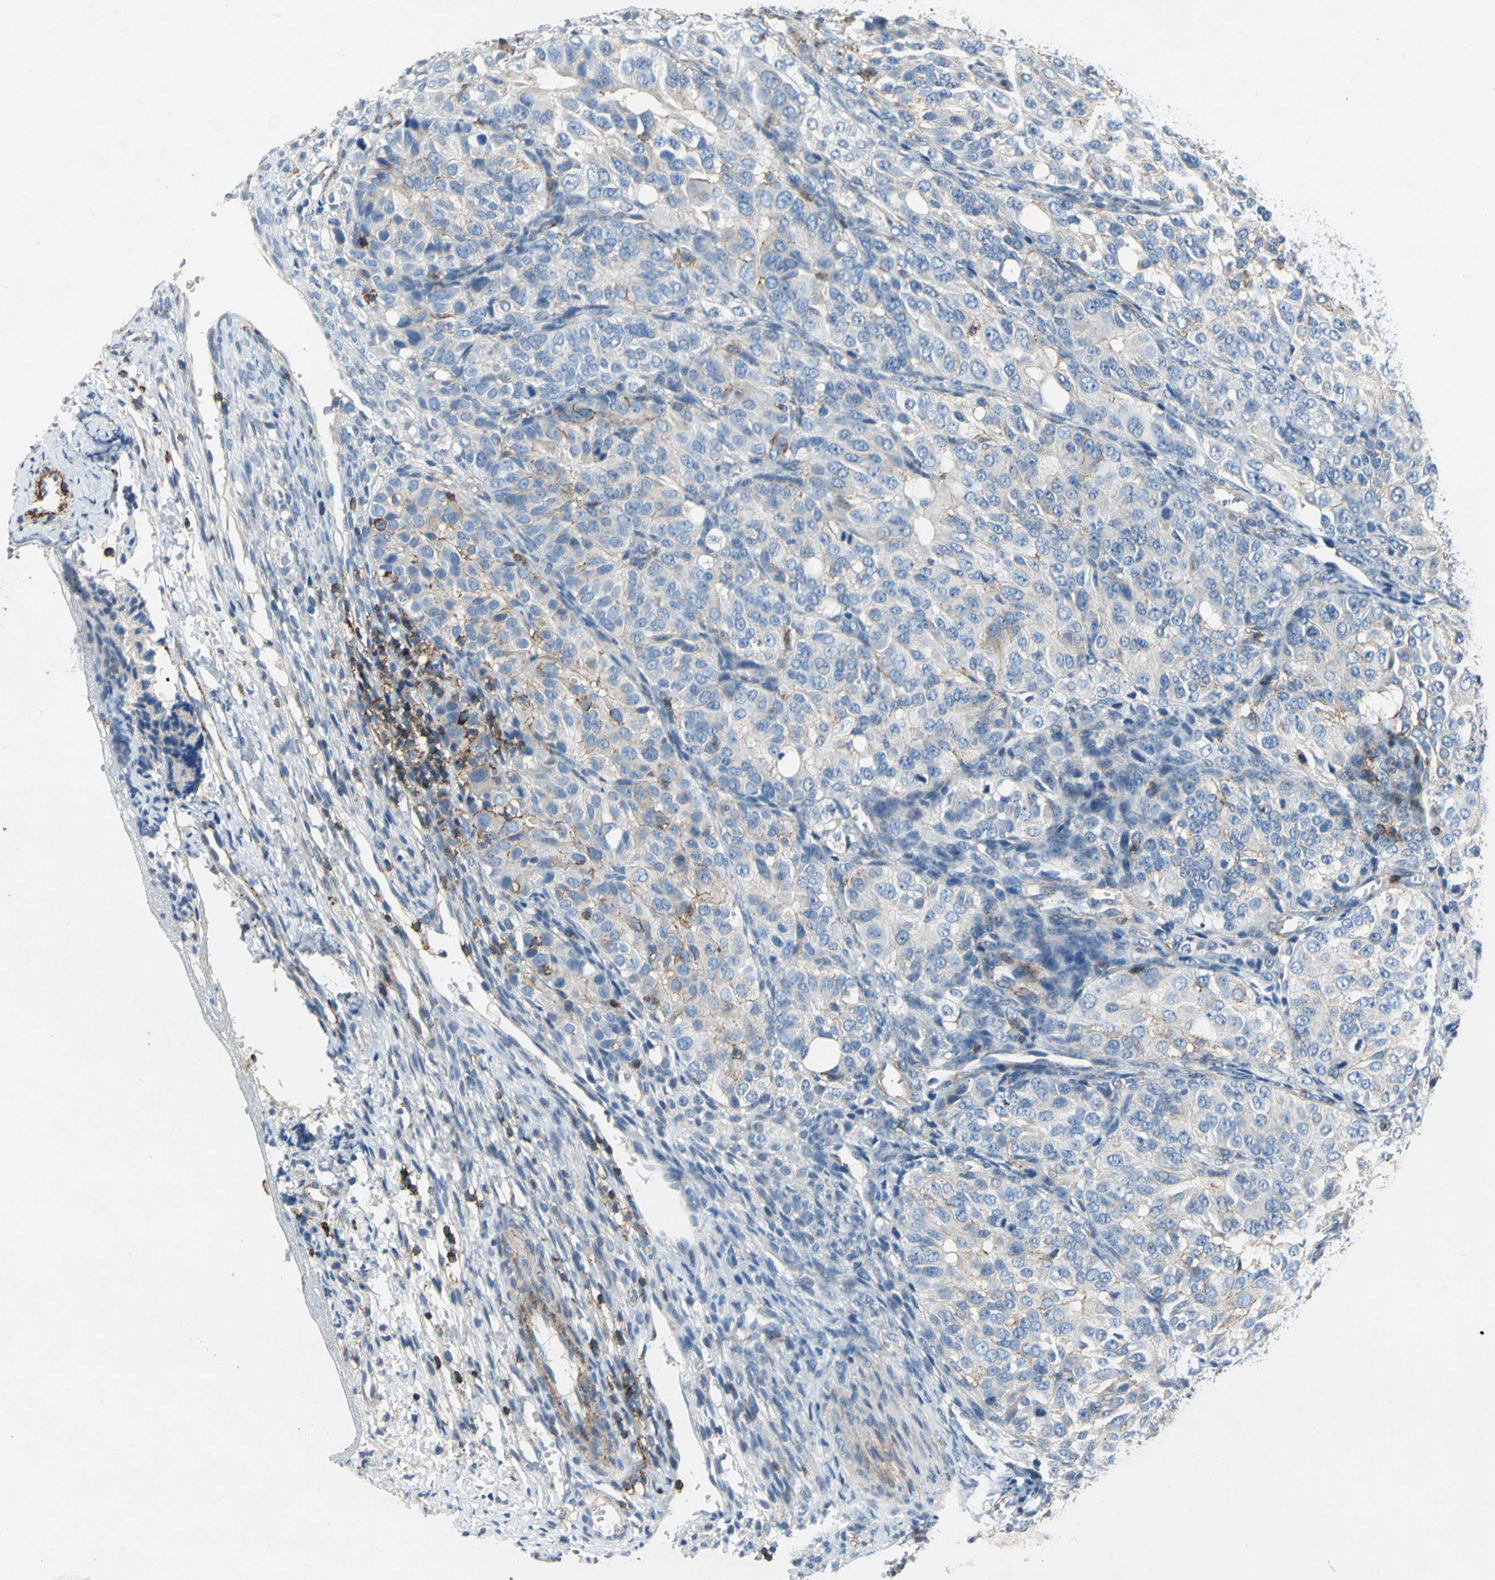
{"staining": {"intensity": "moderate", "quantity": "<25%", "location": "cytoplasmic/membranous"}, "tissue": "ovarian cancer", "cell_type": "Tumor cells", "image_type": "cancer", "snomed": [{"axis": "morphology", "description": "Carcinoma, endometroid"}, {"axis": "topography", "description": "Ovary"}], "caption": "Ovarian cancer (endometroid carcinoma) was stained to show a protein in brown. There is low levels of moderate cytoplasmic/membranous expression in approximately <25% of tumor cells.", "gene": "CD44", "patient": {"sex": "female", "age": 51}}